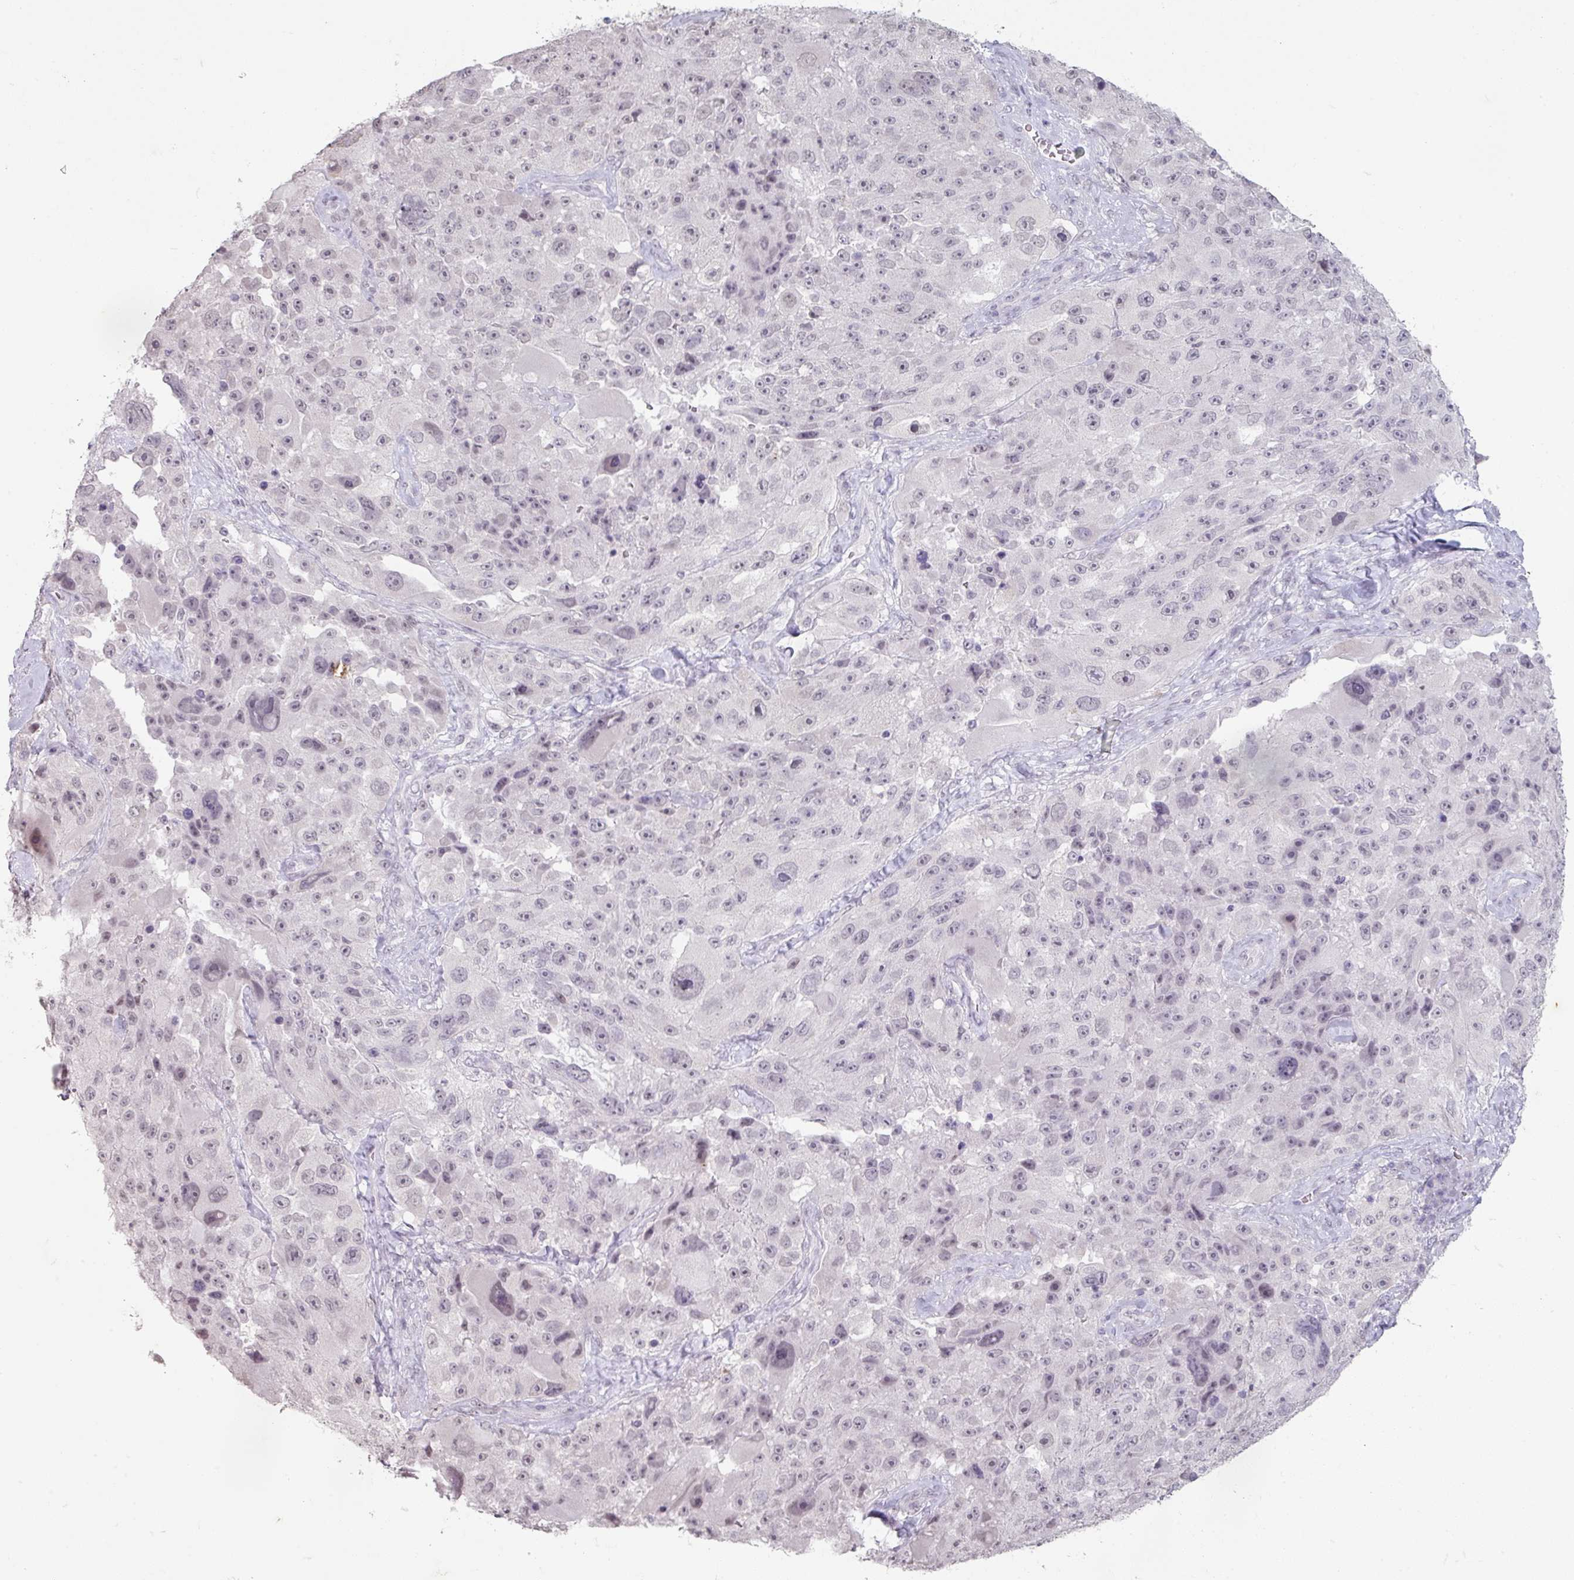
{"staining": {"intensity": "weak", "quantity": "<25%", "location": "nuclear"}, "tissue": "melanoma", "cell_type": "Tumor cells", "image_type": "cancer", "snomed": [{"axis": "morphology", "description": "Malignant melanoma, Metastatic site"}, {"axis": "topography", "description": "Lymph node"}], "caption": "An immunohistochemistry micrograph of melanoma is shown. There is no staining in tumor cells of melanoma.", "gene": "SPRR1A", "patient": {"sex": "male", "age": 62}}